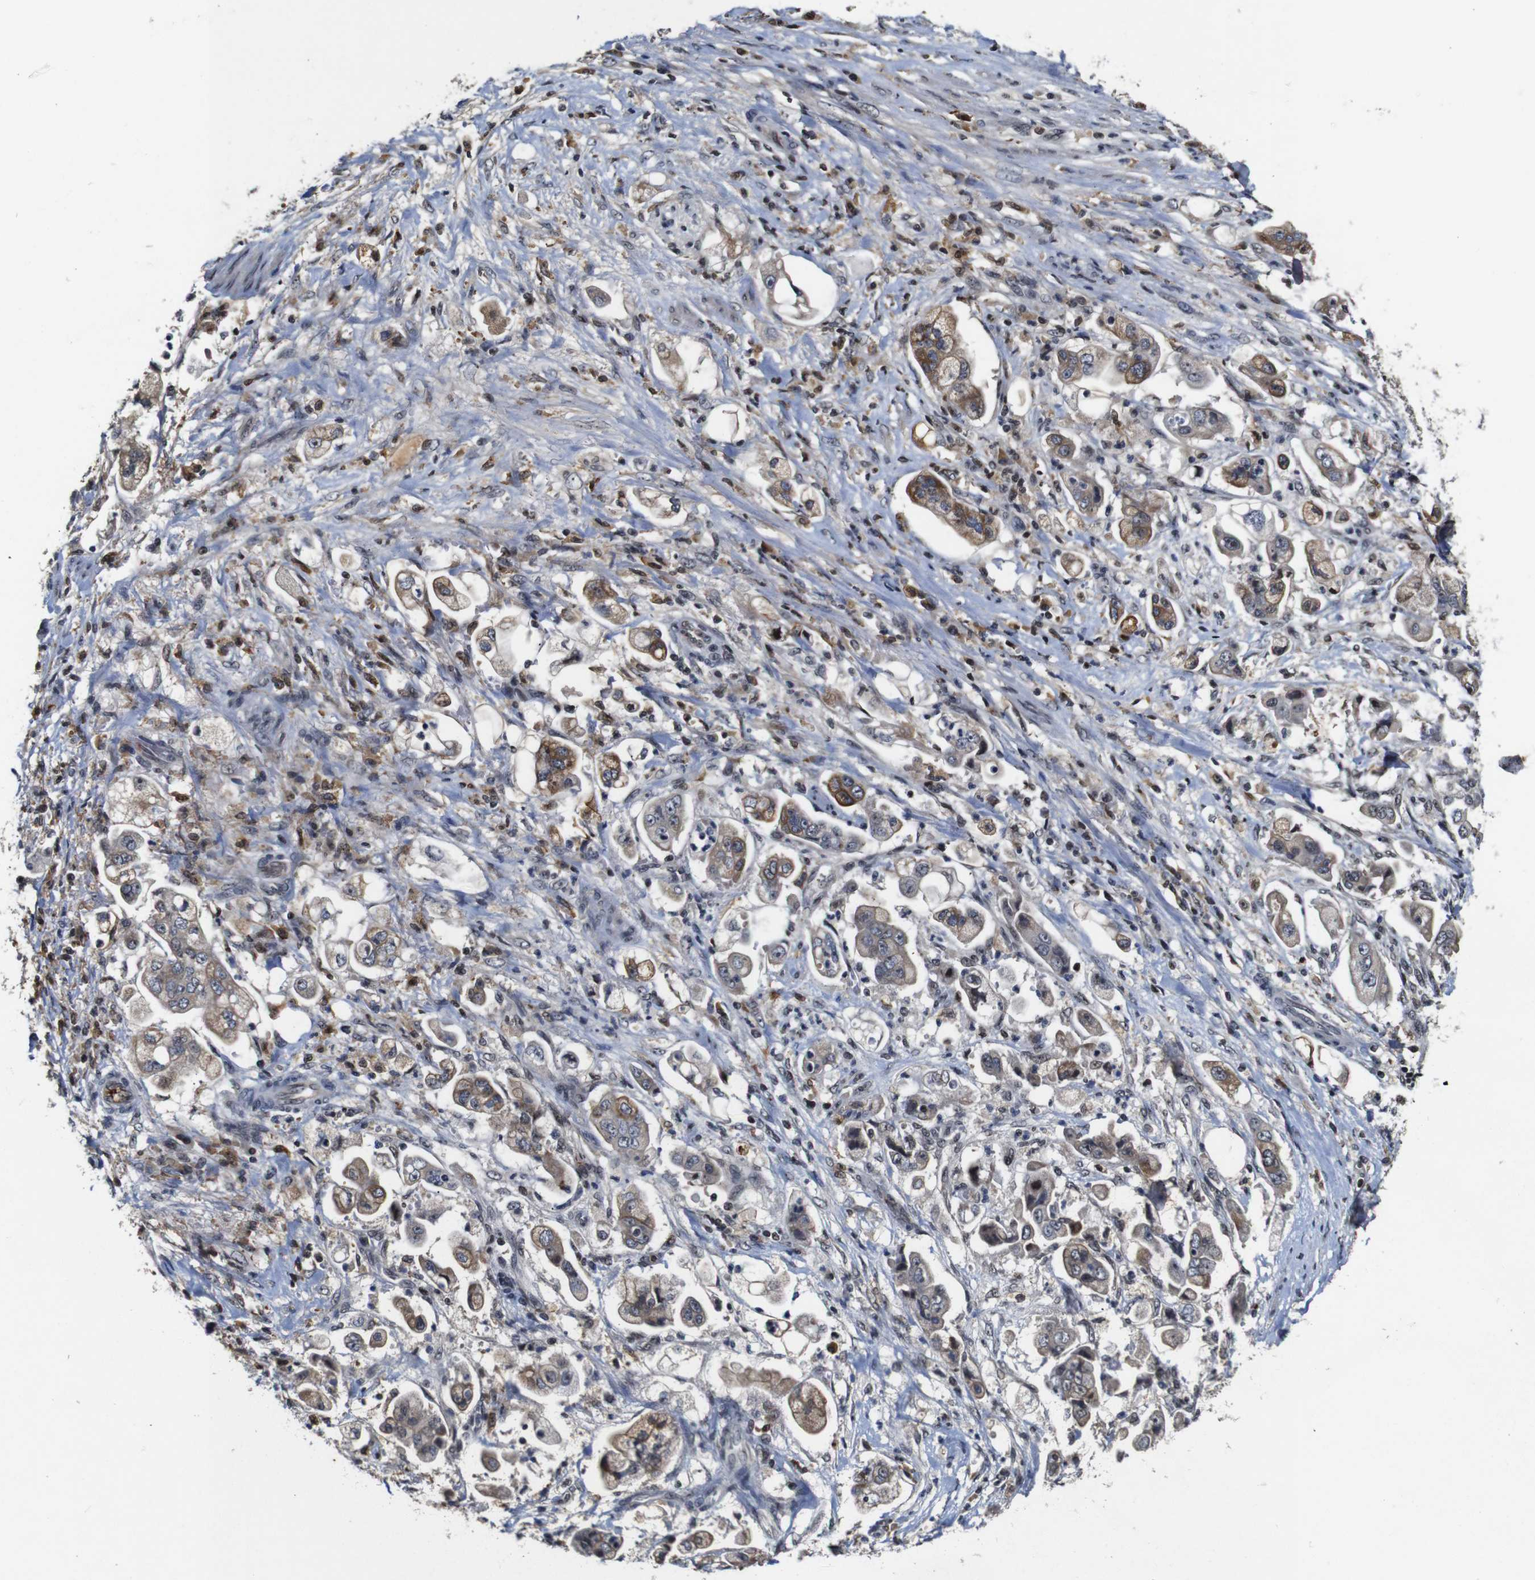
{"staining": {"intensity": "moderate", "quantity": "25%-75%", "location": "cytoplasmic/membranous"}, "tissue": "stomach cancer", "cell_type": "Tumor cells", "image_type": "cancer", "snomed": [{"axis": "morphology", "description": "Adenocarcinoma, NOS"}, {"axis": "topography", "description": "Stomach"}], "caption": "This image shows immunohistochemistry staining of stomach cancer (adenocarcinoma), with medium moderate cytoplasmic/membranous expression in approximately 25%-75% of tumor cells.", "gene": "MYC", "patient": {"sex": "male", "age": 62}}